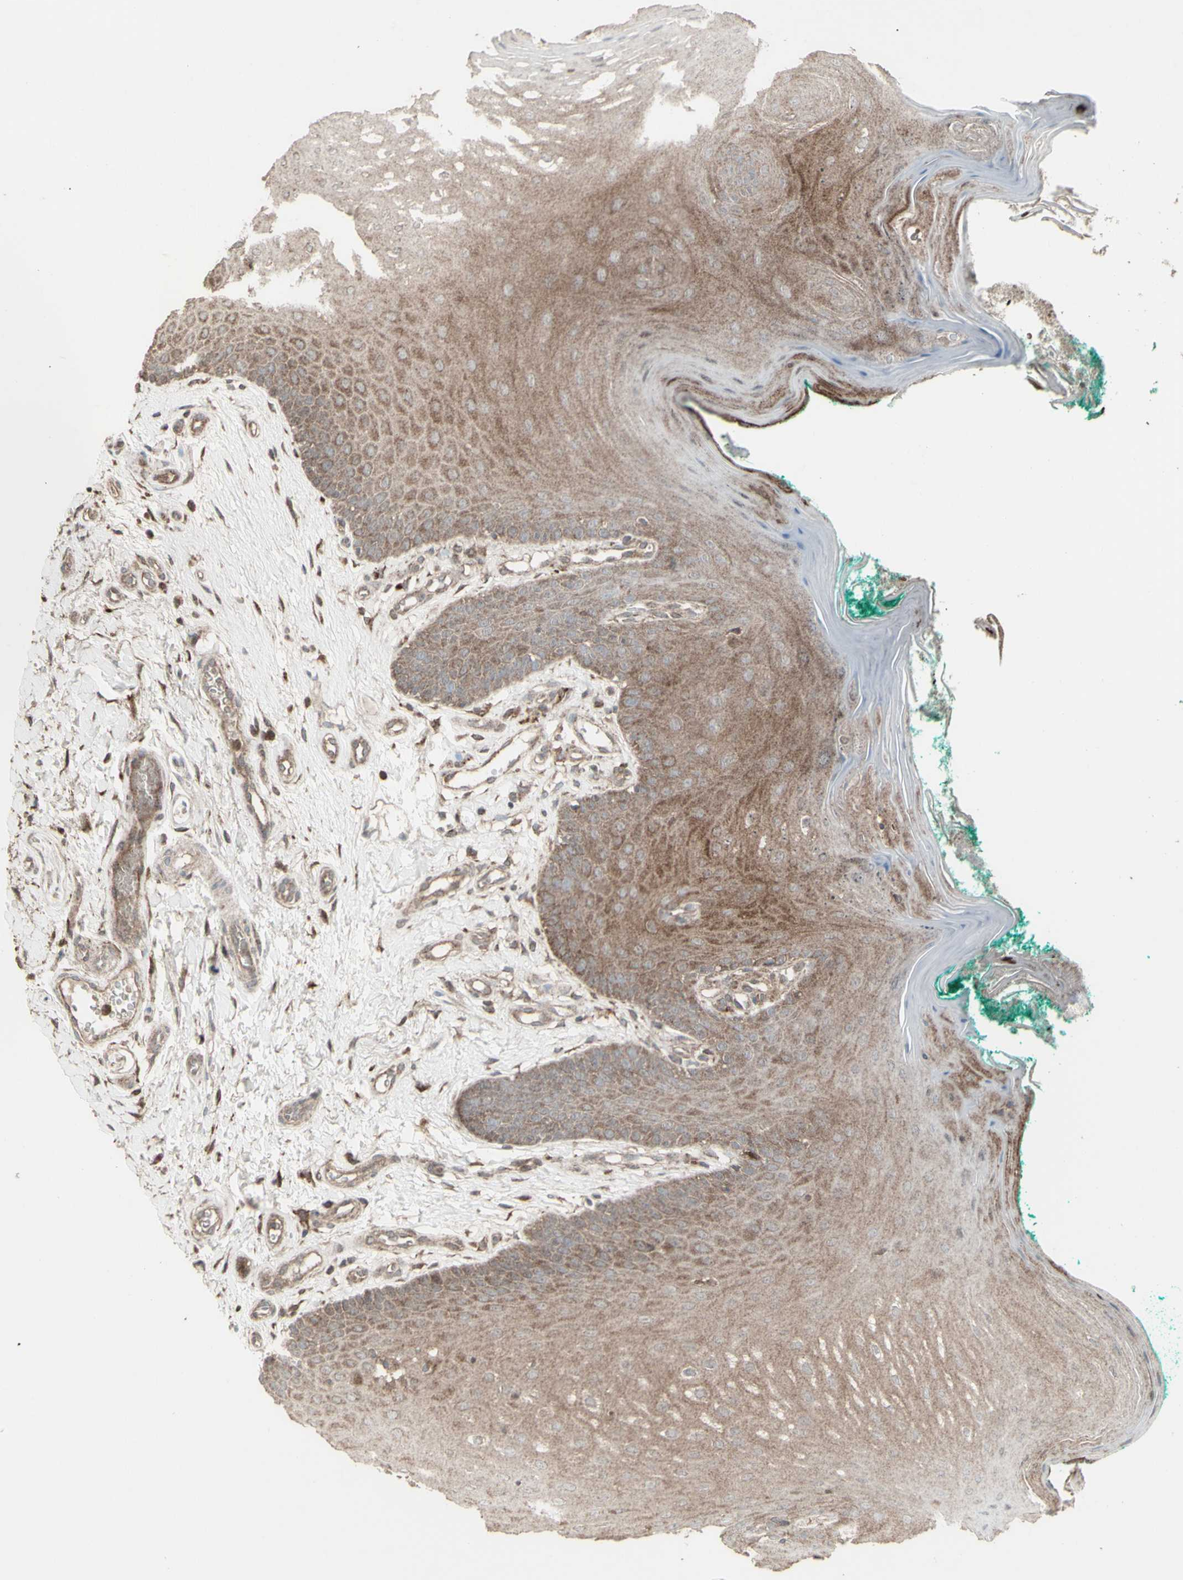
{"staining": {"intensity": "moderate", "quantity": ">75%", "location": "cytoplasmic/membranous"}, "tissue": "oral mucosa", "cell_type": "Squamous epithelial cells", "image_type": "normal", "snomed": [{"axis": "morphology", "description": "Normal tissue, NOS"}, {"axis": "topography", "description": "Skeletal muscle"}, {"axis": "topography", "description": "Oral tissue"}], "caption": "Immunohistochemical staining of unremarkable oral mucosa shows moderate cytoplasmic/membranous protein staining in about >75% of squamous epithelial cells. (Stains: DAB in brown, nuclei in blue, Microscopy: brightfield microscopy at high magnification).", "gene": "RNASEL", "patient": {"sex": "male", "age": 58}}